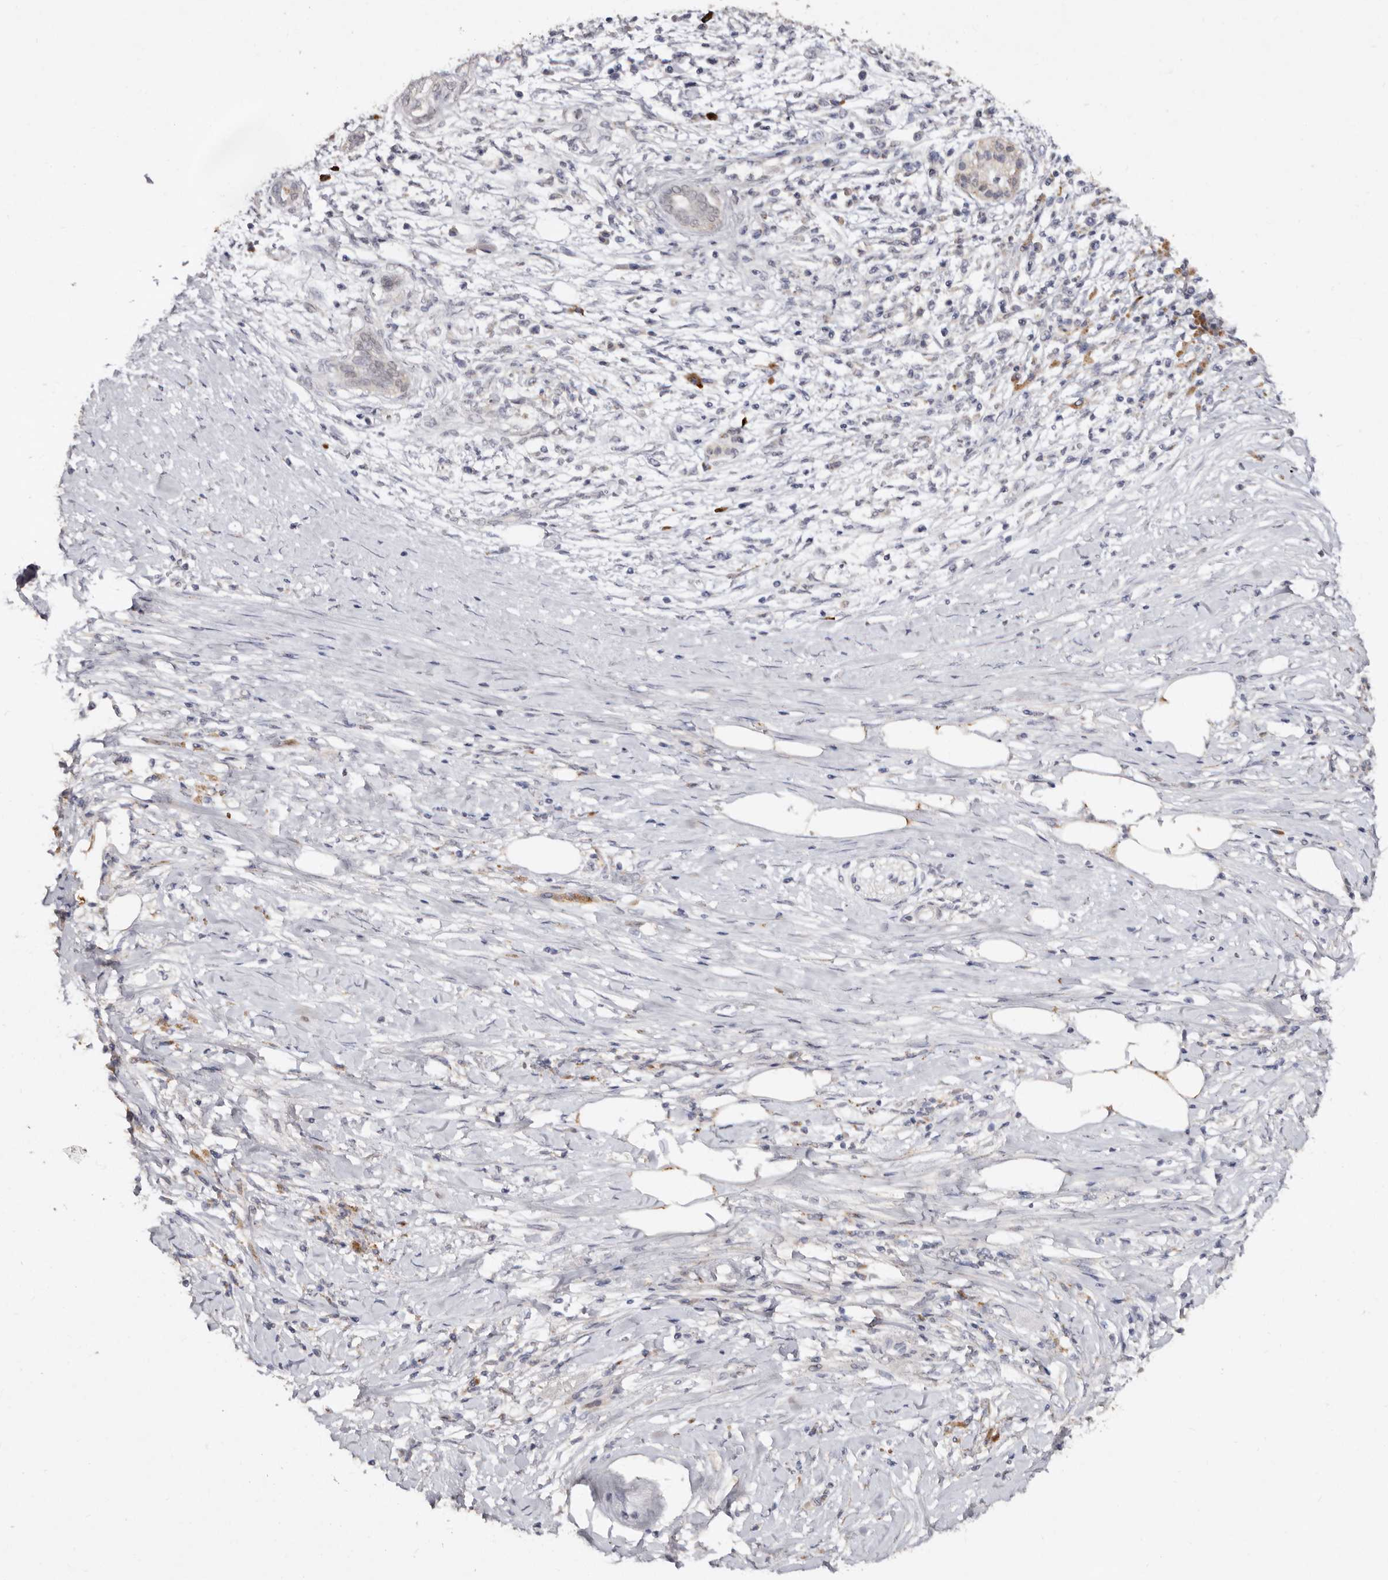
{"staining": {"intensity": "weak", "quantity": "<25%", "location": "cytoplasmic/membranous"}, "tissue": "pancreatic cancer", "cell_type": "Tumor cells", "image_type": "cancer", "snomed": [{"axis": "morphology", "description": "Adenocarcinoma, NOS"}, {"axis": "topography", "description": "Pancreas"}], "caption": "Immunohistochemistry histopathology image of human pancreatic cancer stained for a protein (brown), which displays no positivity in tumor cells.", "gene": "EDEM1", "patient": {"sex": "male", "age": 58}}